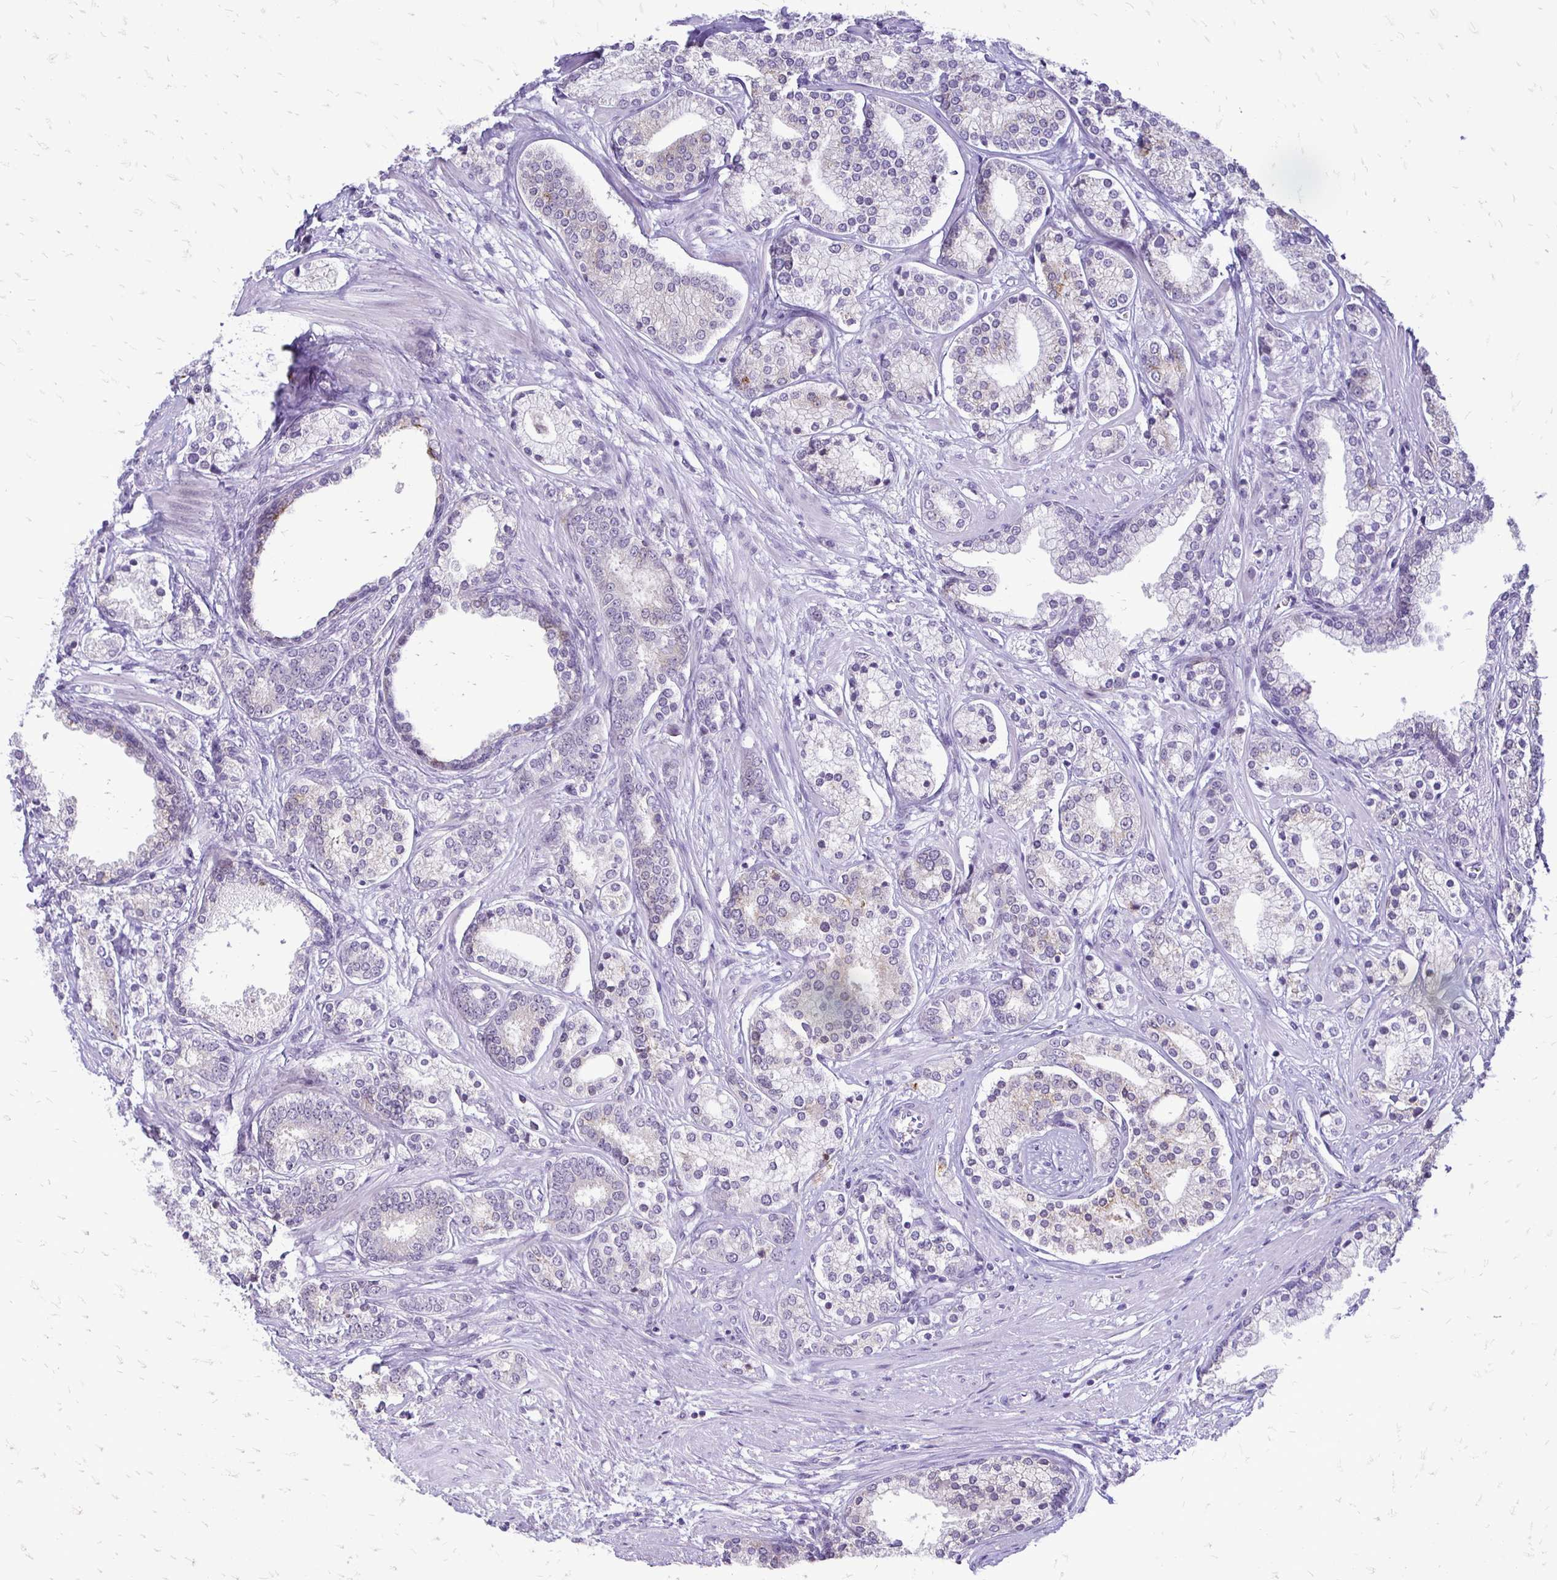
{"staining": {"intensity": "negative", "quantity": "none", "location": "none"}, "tissue": "prostate cancer", "cell_type": "Tumor cells", "image_type": "cancer", "snomed": [{"axis": "morphology", "description": "Adenocarcinoma, High grade"}, {"axis": "topography", "description": "Prostate"}], "caption": "Immunohistochemical staining of human prostate cancer demonstrates no significant positivity in tumor cells. (DAB (3,3'-diaminobenzidine) IHC visualized using brightfield microscopy, high magnification).", "gene": "EPYC", "patient": {"sex": "male", "age": 58}}